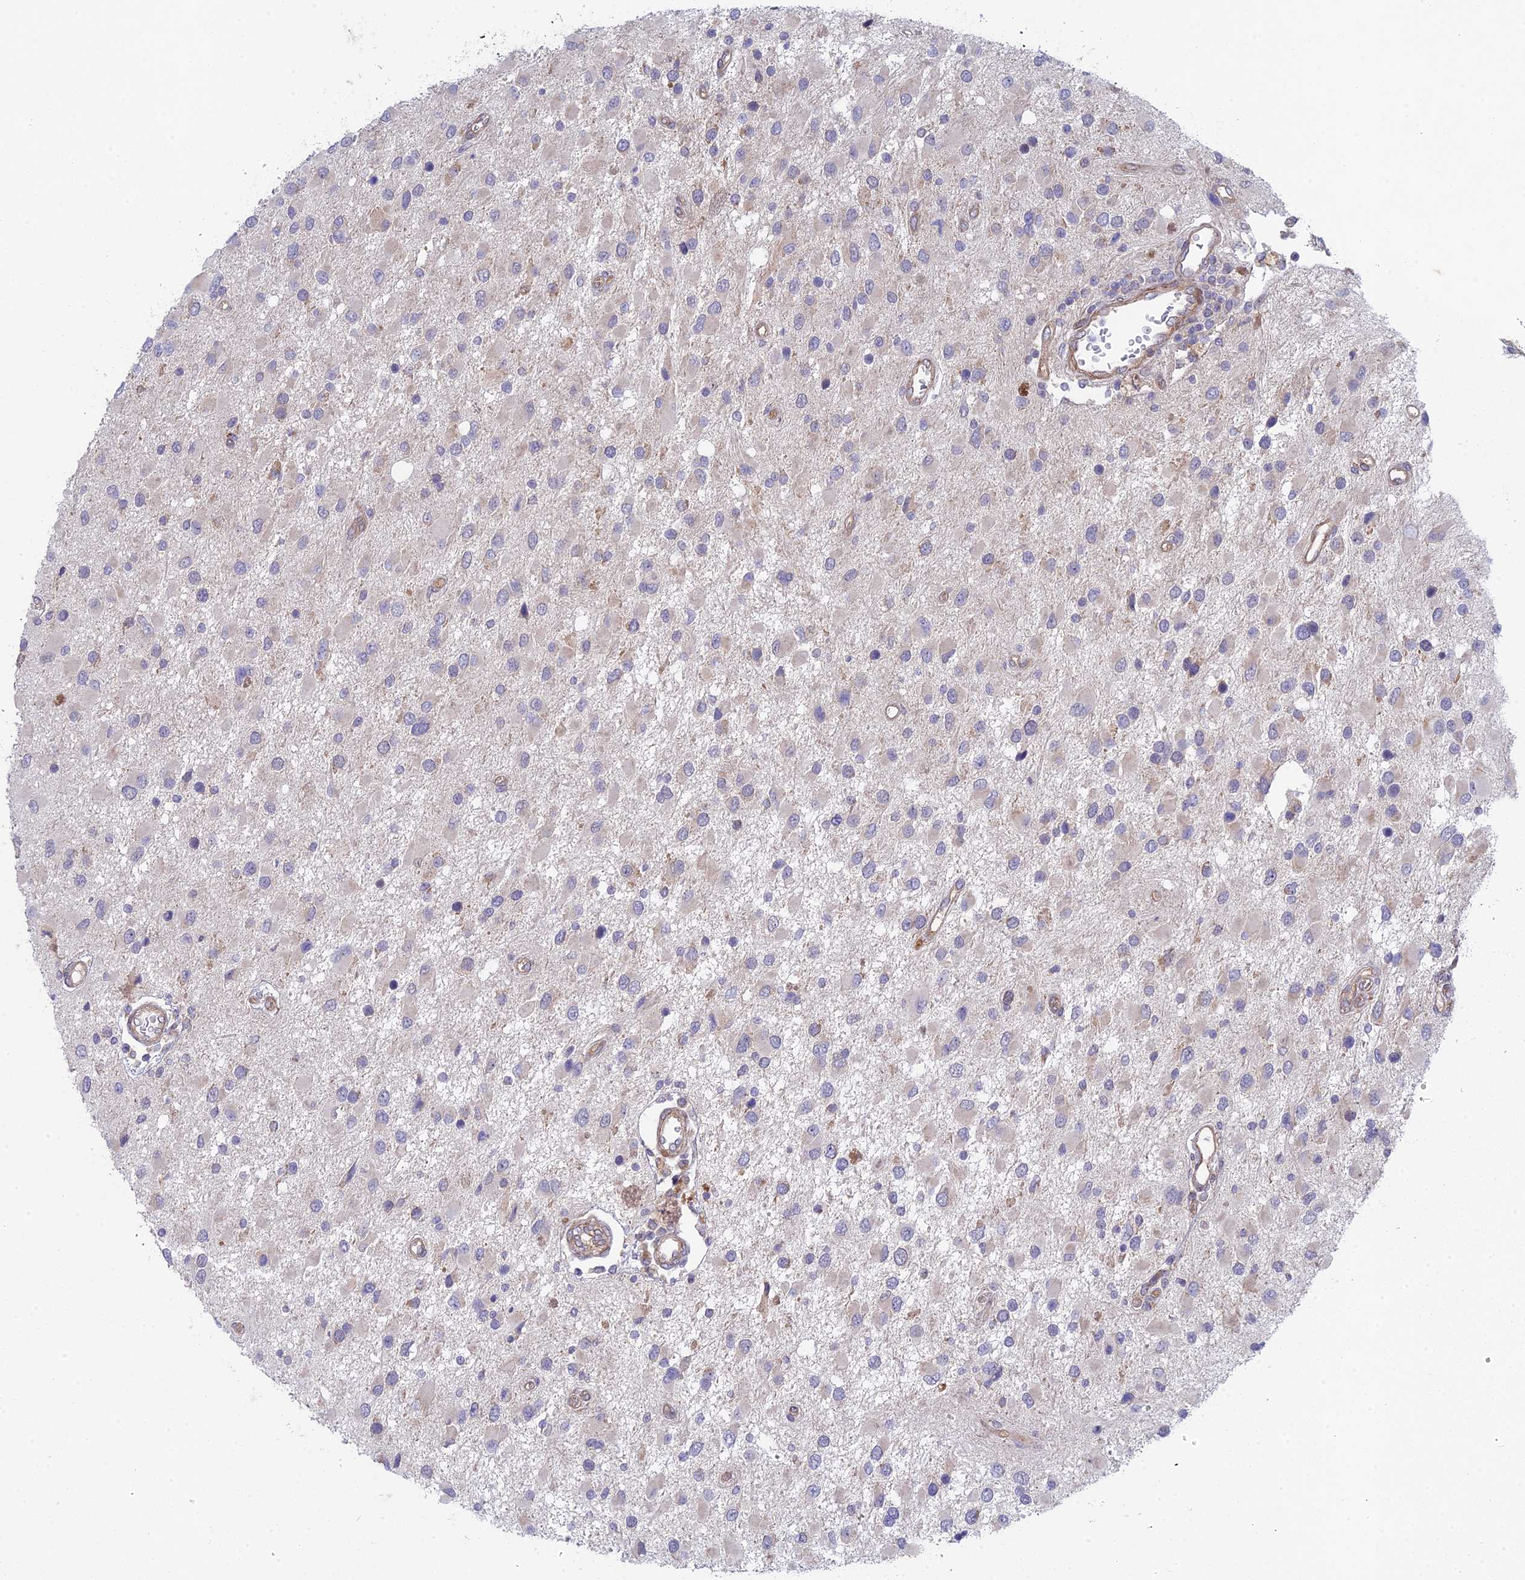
{"staining": {"intensity": "negative", "quantity": "none", "location": "none"}, "tissue": "glioma", "cell_type": "Tumor cells", "image_type": "cancer", "snomed": [{"axis": "morphology", "description": "Glioma, malignant, High grade"}, {"axis": "topography", "description": "Brain"}], "caption": "Image shows no significant protein staining in tumor cells of high-grade glioma (malignant). Nuclei are stained in blue.", "gene": "INCA1", "patient": {"sex": "male", "age": 53}}